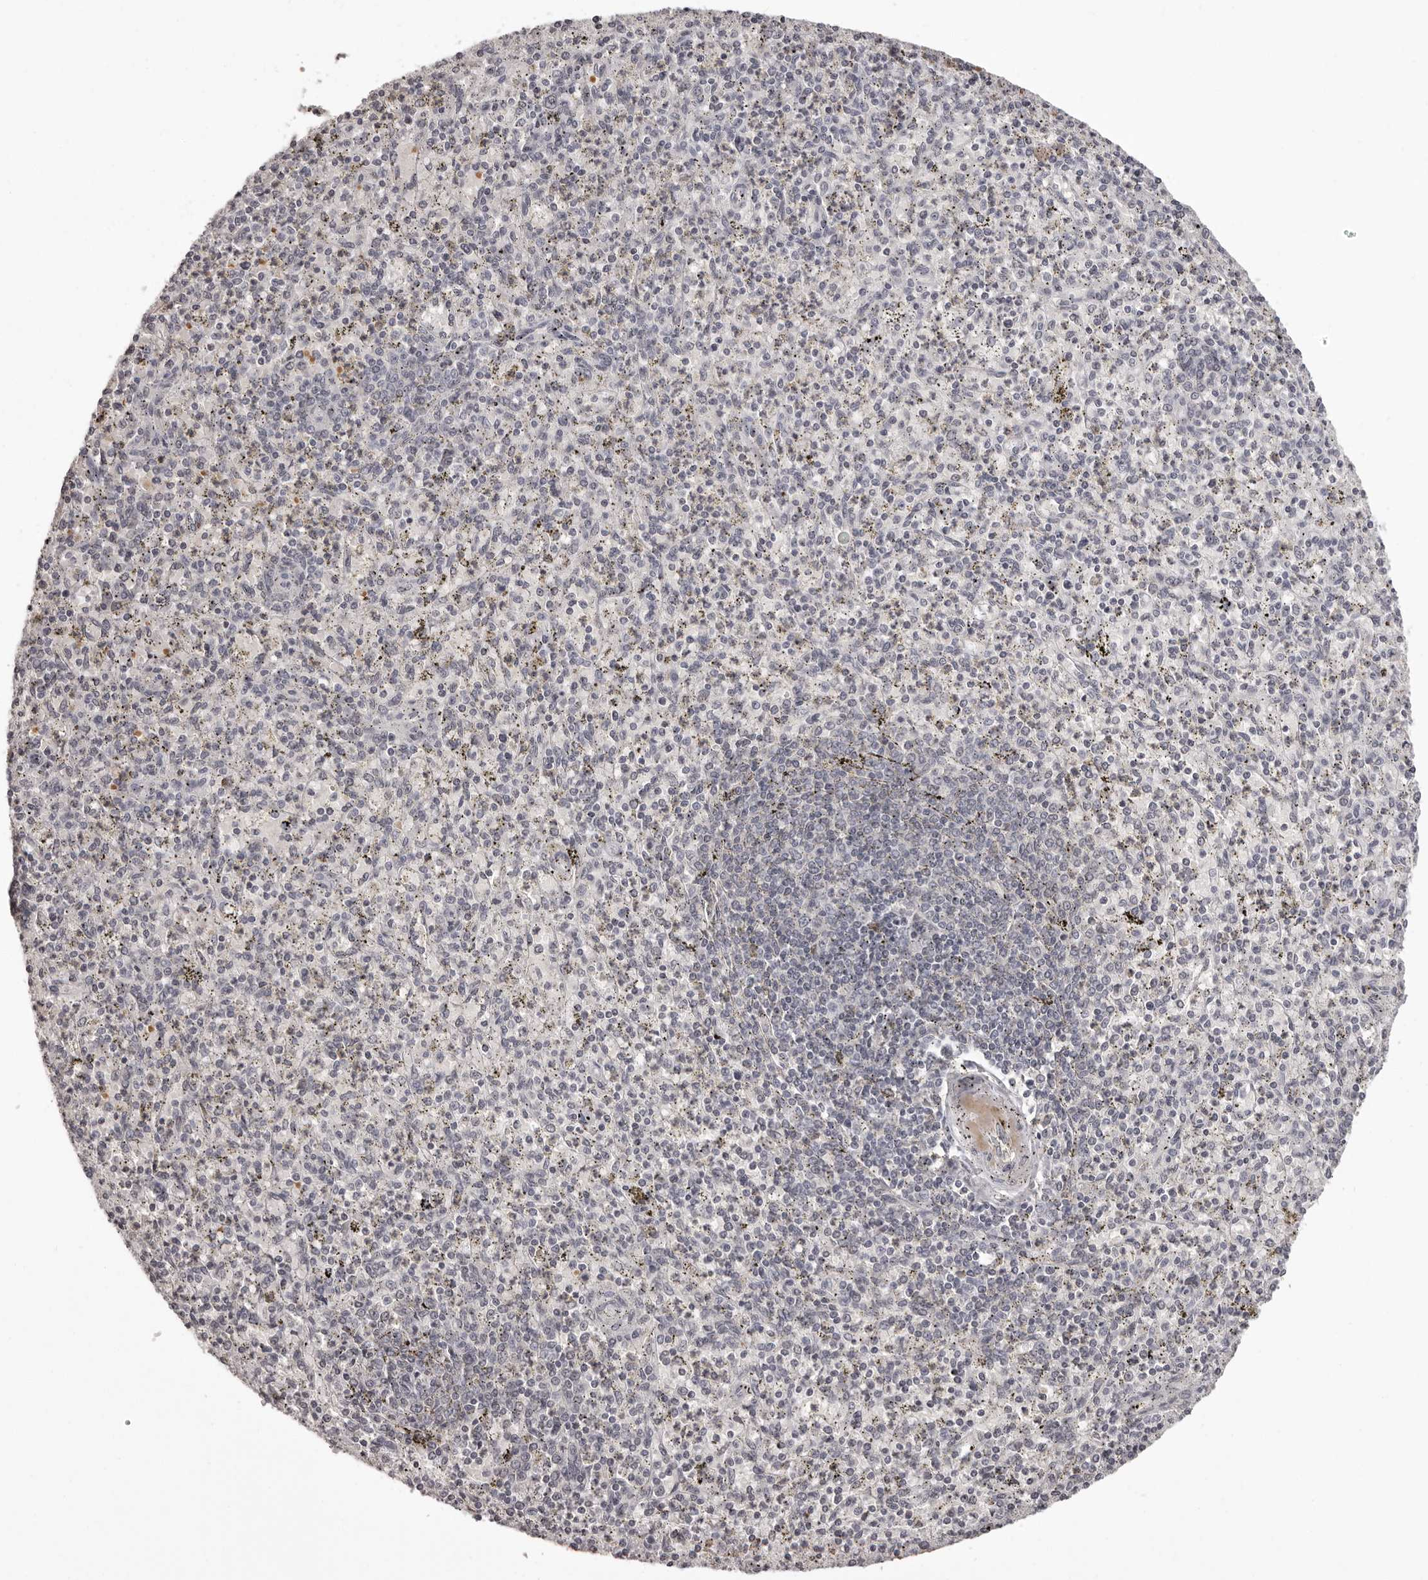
{"staining": {"intensity": "negative", "quantity": "none", "location": "none"}, "tissue": "spleen", "cell_type": "Cells in red pulp", "image_type": "normal", "snomed": [{"axis": "morphology", "description": "Normal tissue, NOS"}, {"axis": "topography", "description": "Spleen"}], "caption": "This micrograph is of normal spleen stained with IHC to label a protein in brown with the nuclei are counter-stained blue. There is no positivity in cells in red pulp.", "gene": "C8orf74", "patient": {"sex": "male", "age": 72}}